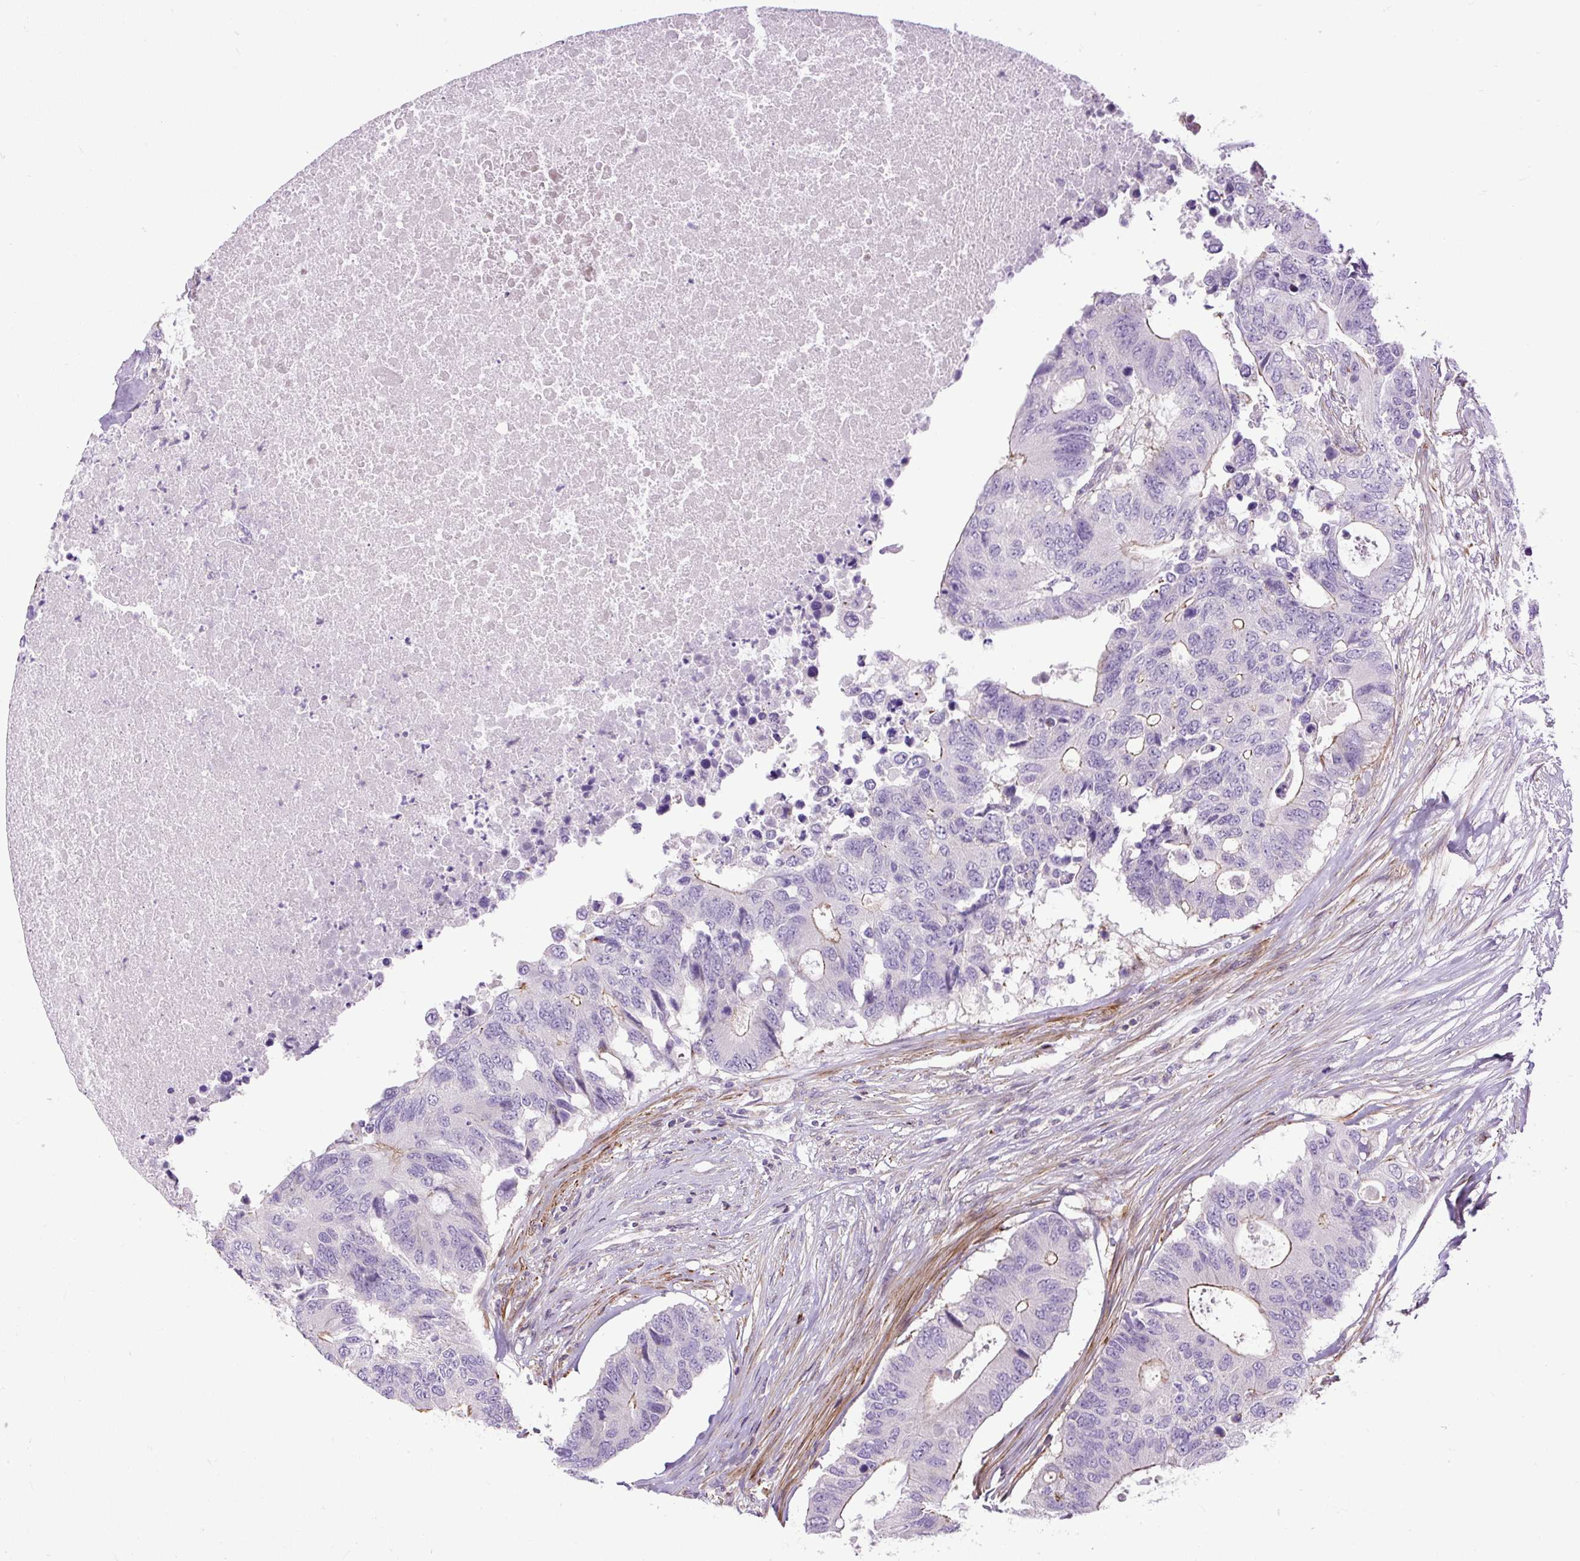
{"staining": {"intensity": "moderate", "quantity": "<25%", "location": "cytoplasmic/membranous"}, "tissue": "colorectal cancer", "cell_type": "Tumor cells", "image_type": "cancer", "snomed": [{"axis": "morphology", "description": "Adenocarcinoma, NOS"}, {"axis": "topography", "description": "Colon"}], "caption": "IHC staining of colorectal adenocarcinoma, which demonstrates low levels of moderate cytoplasmic/membranous positivity in about <25% of tumor cells indicating moderate cytoplasmic/membranous protein expression. The staining was performed using DAB (brown) for protein detection and nuclei were counterstained in hematoxylin (blue).", "gene": "ZNF197", "patient": {"sex": "male", "age": 71}}